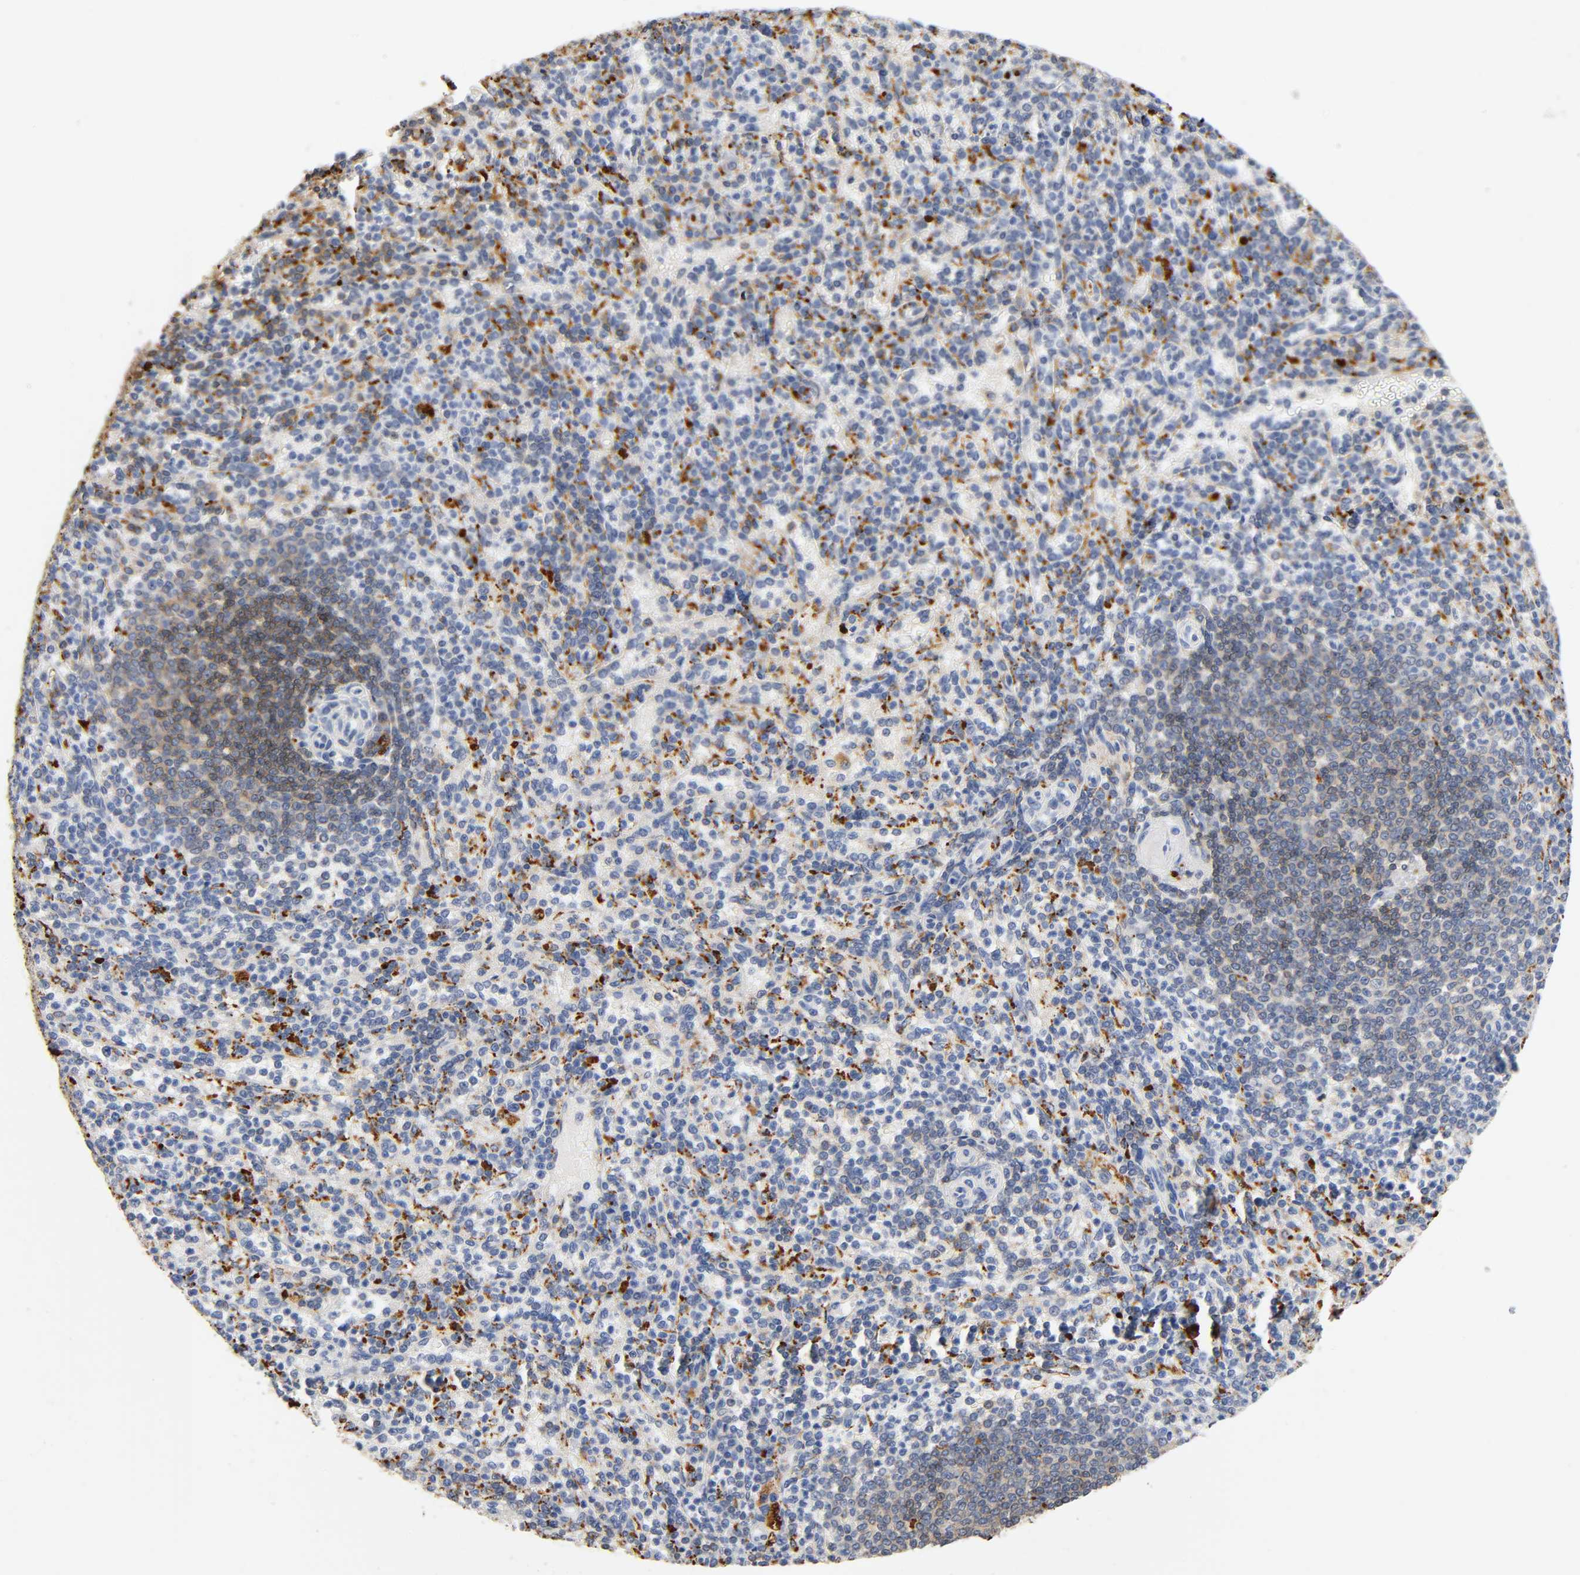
{"staining": {"intensity": "weak", "quantity": "25%-75%", "location": "cytoplasmic/membranous"}, "tissue": "spleen", "cell_type": "Cells in red pulp", "image_type": "normal", "snomed": [{"axis": "morphology", "description": "Normal tissue, NOS"}, {"axis": "topography", "description": "Spleen"}], "caption": "A histopathology image showing weak cytoplasmic/membranous expression in approximately 25%-75% of cells in red pulp in benign spleen, as visualized by brown immunohistochemical staining.", "gene": "UCKL1", "patient": {"sex": "female", "age": 74}}